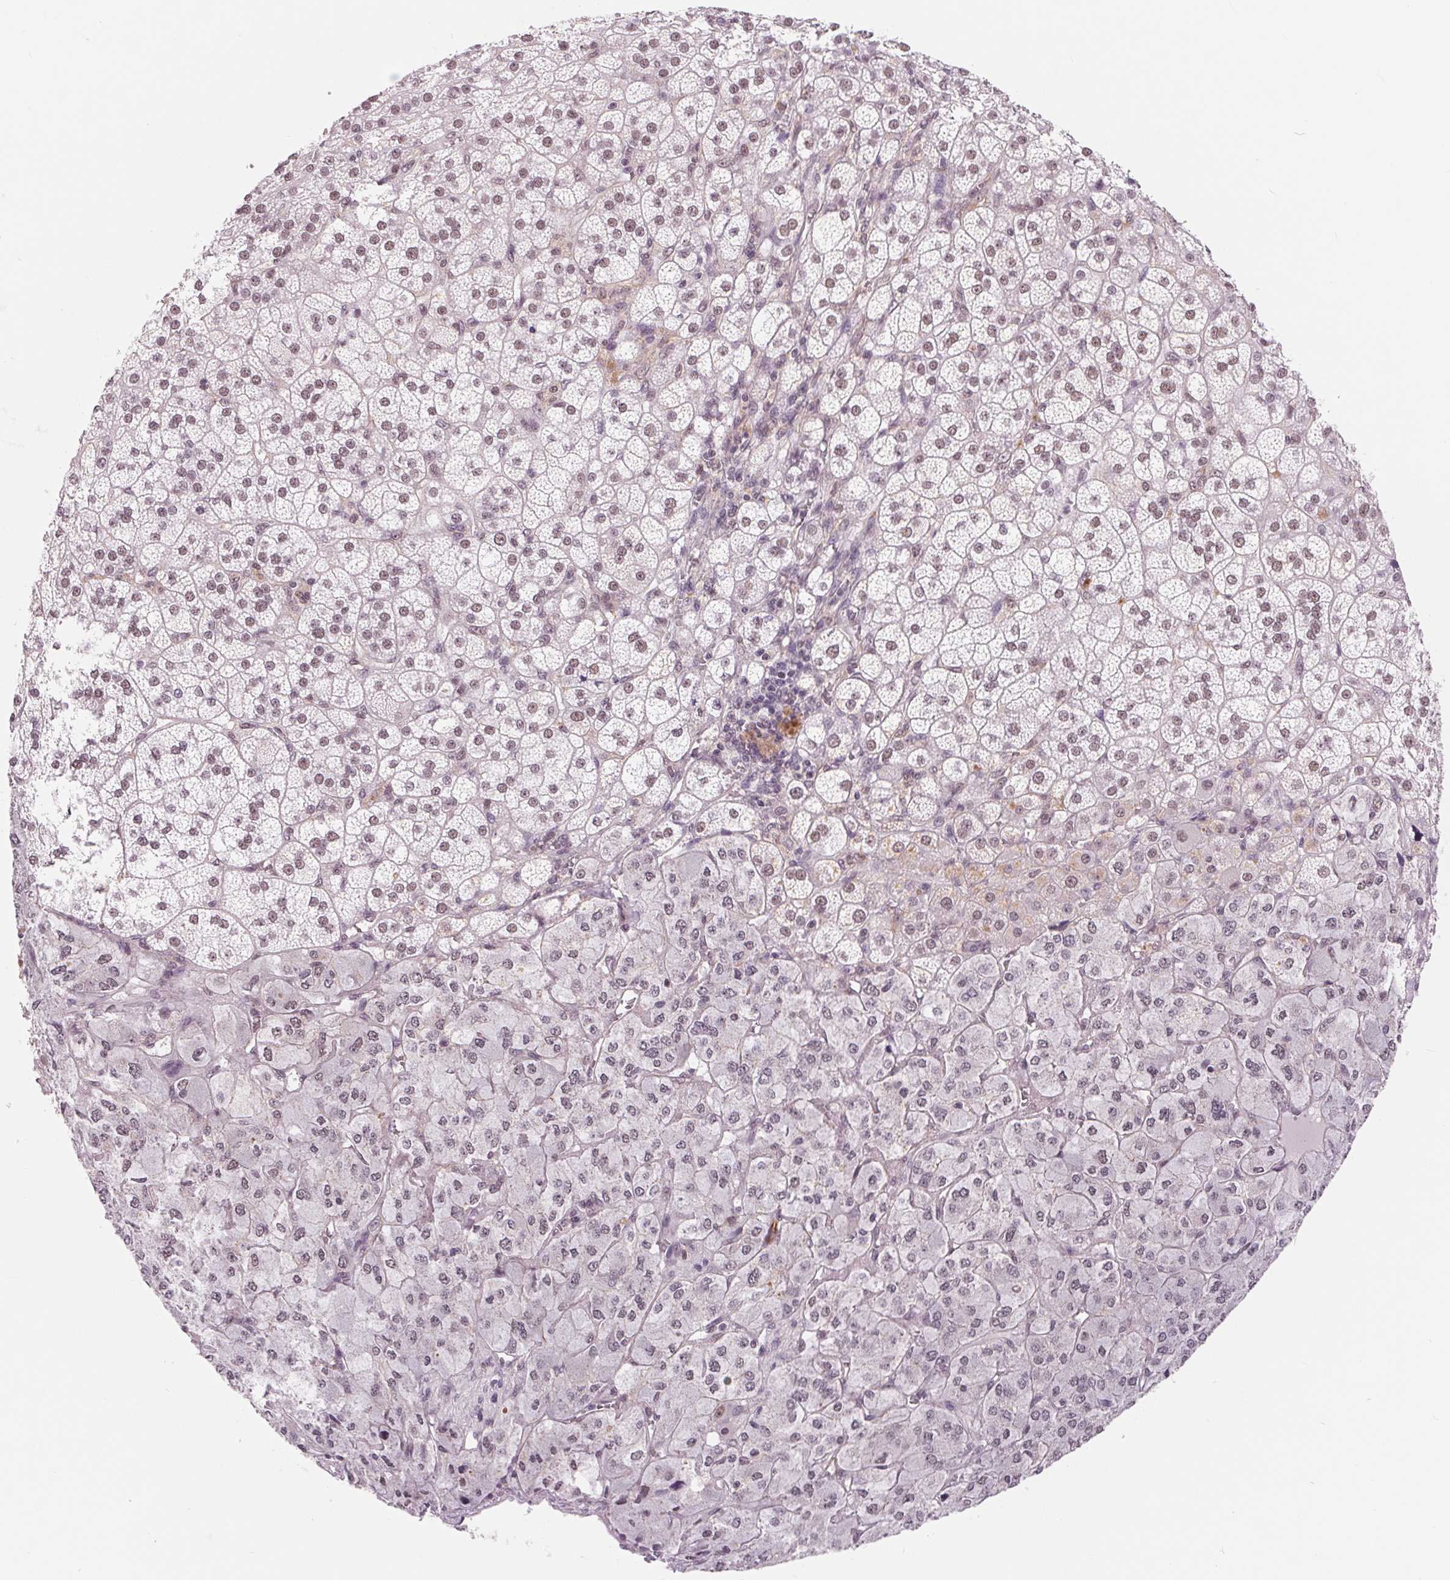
{"staining": {"intensity": "moderate", "quantity": "25%-75%", "location": "nuclear"}, "tissue": "adrenal gland", "cell_type": "Glandular cells", "image_type": "normal", "snomed": [{"axis": "morphology", "description": "Normal tissue, NOS"}, {"axis": "topography", "description": "Adrenal gland"}], "caption": "A medium amount of moderate nuclear expression is seen in approximately 25%-75% of glandular cells in normal adrenal gland.", "gene": "BCAT1", "patient": {"sex": "female", "age": 60}}